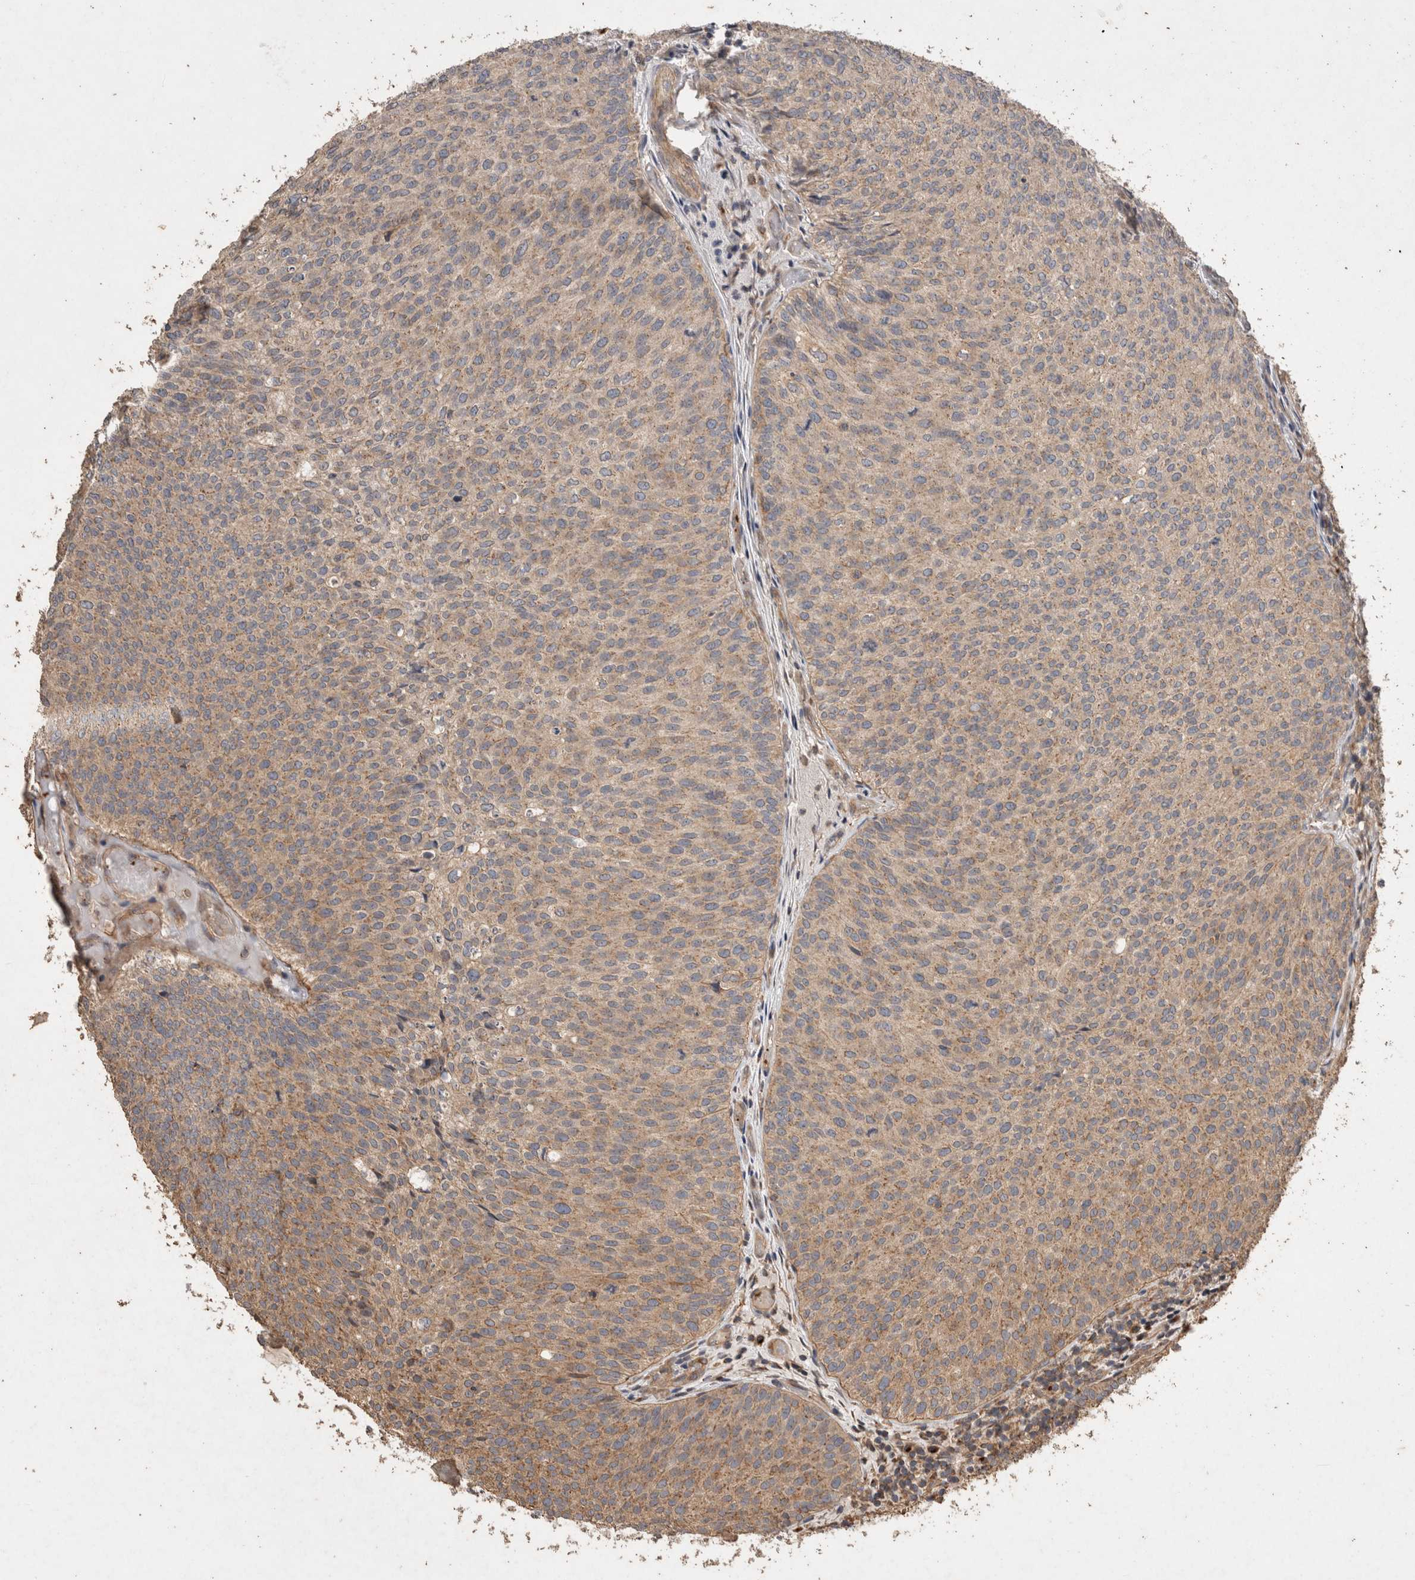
{"staining": {"intensity": "weak", "quantity": ">75%", "location": "cytoplasmic/membranous"}, "tissue": "urothelial cancer", "cell_type": "Tumor cells", "image_type": "cancer", "snomed": [{"axis": "morphology", "description": "Urothelial carcinoma, Low grade"}, {"axis": "topography", "description": "Urinary bladder"}], "caption": "Low-grade urothelial carcinoma stained with a protein marker shows weak staining in tumor cells.", "gene": "SNX31", "patient": {"sex": "male", "age": 86}}